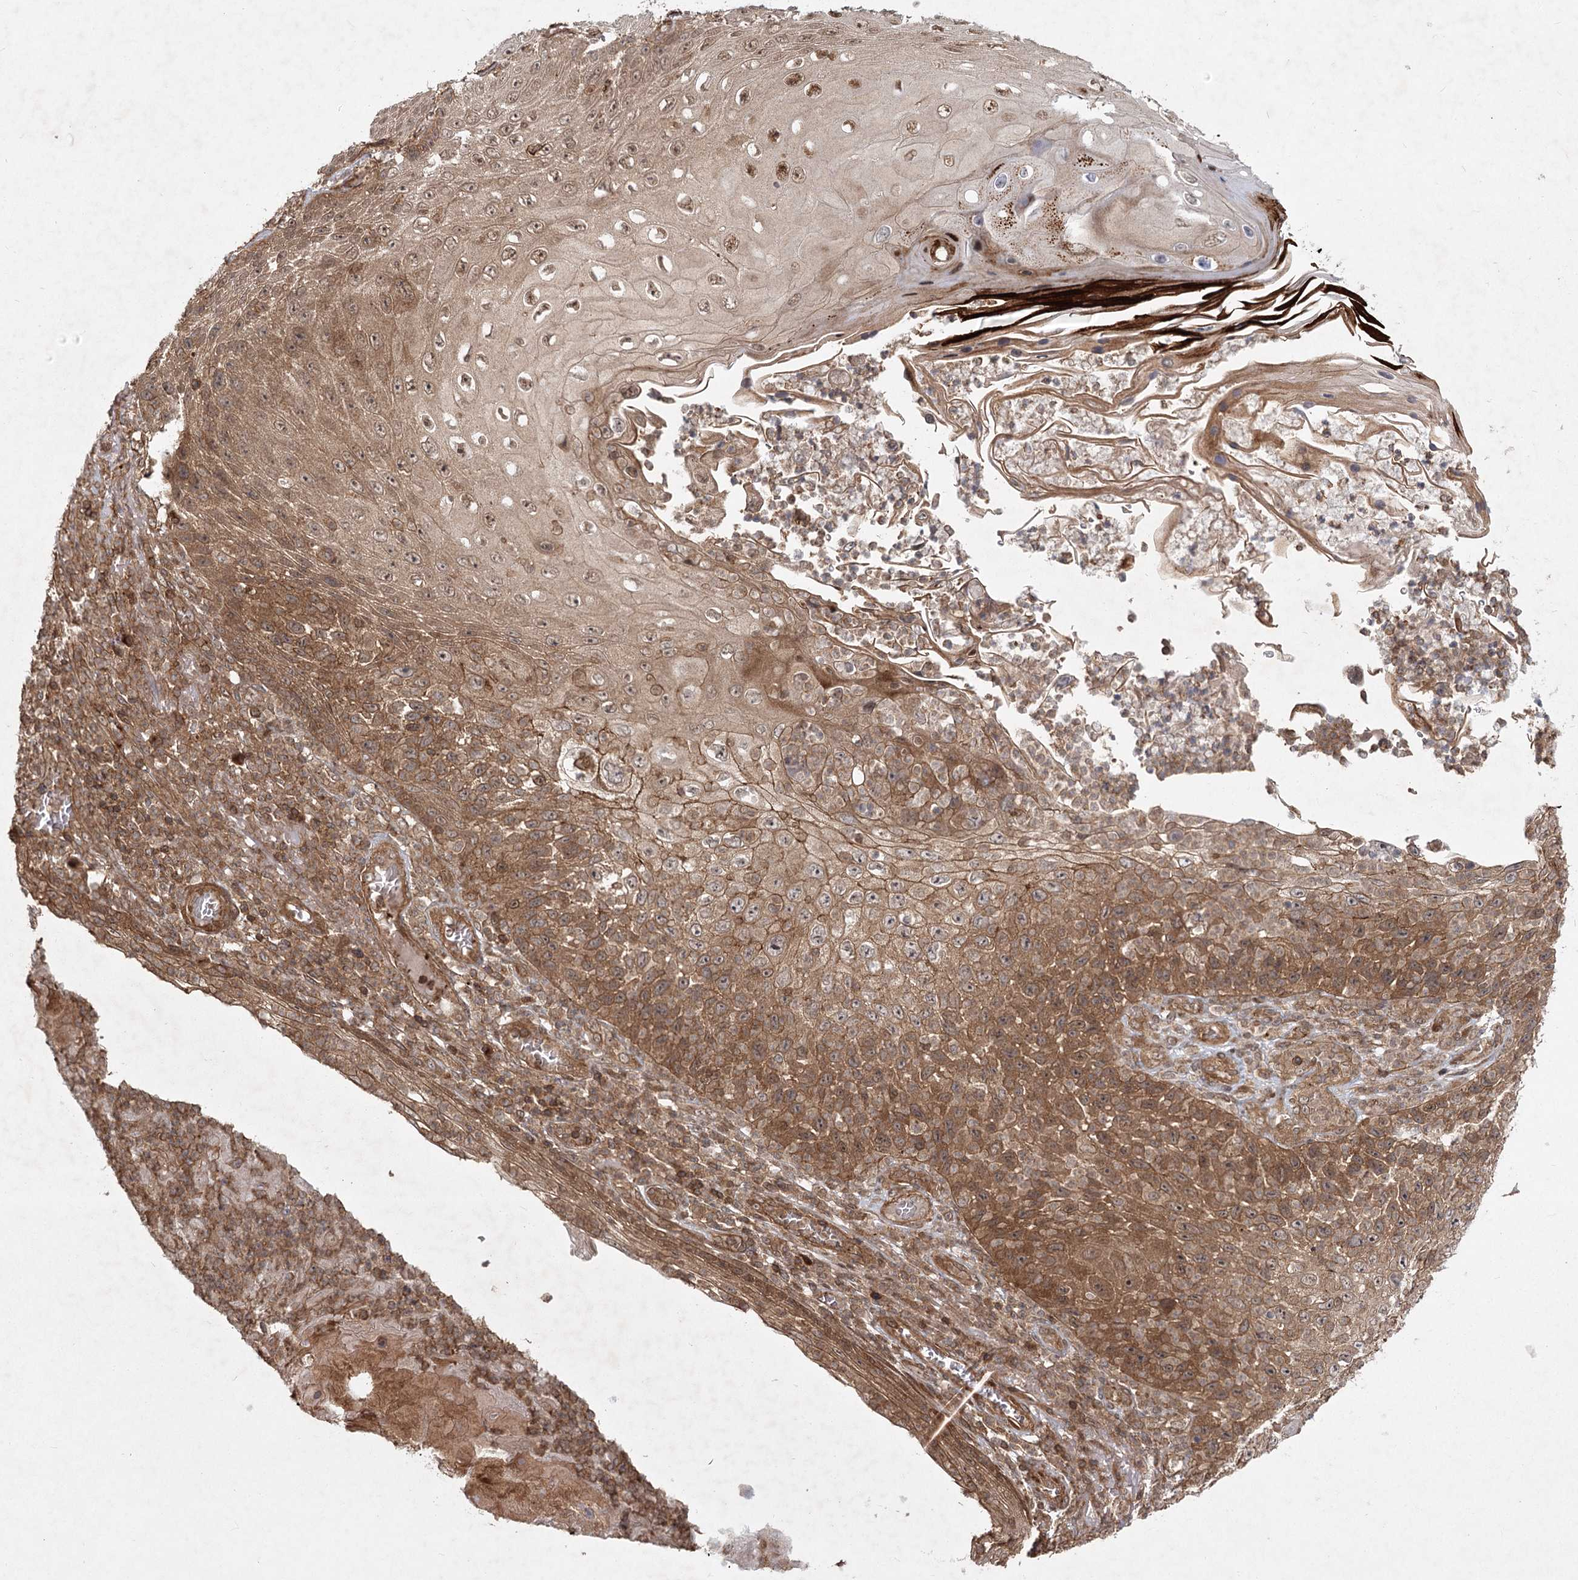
{"staining": {"intensity": "moderate", "quantity": ">75%", "location": "cytoplasmic/membranous,nuclear"}, "tissue": "skin cancer", "cell_type": "Tumor cells", "image_type": "cancer", "snomed": [{"axis": "morphology", "description": "Squamous cell carcinoma, NOS"}, {"axis": "topography", "description": "Skin"}], "caption": "About >75% of tumor cells in skin cancer exhibit moderate cytoplasmic/membranous and nuclear protein positivity as visualized by brown immunohistochemical staining.", "gene": "MDFIC", "patient": {"sex": "female", "age": 88}}